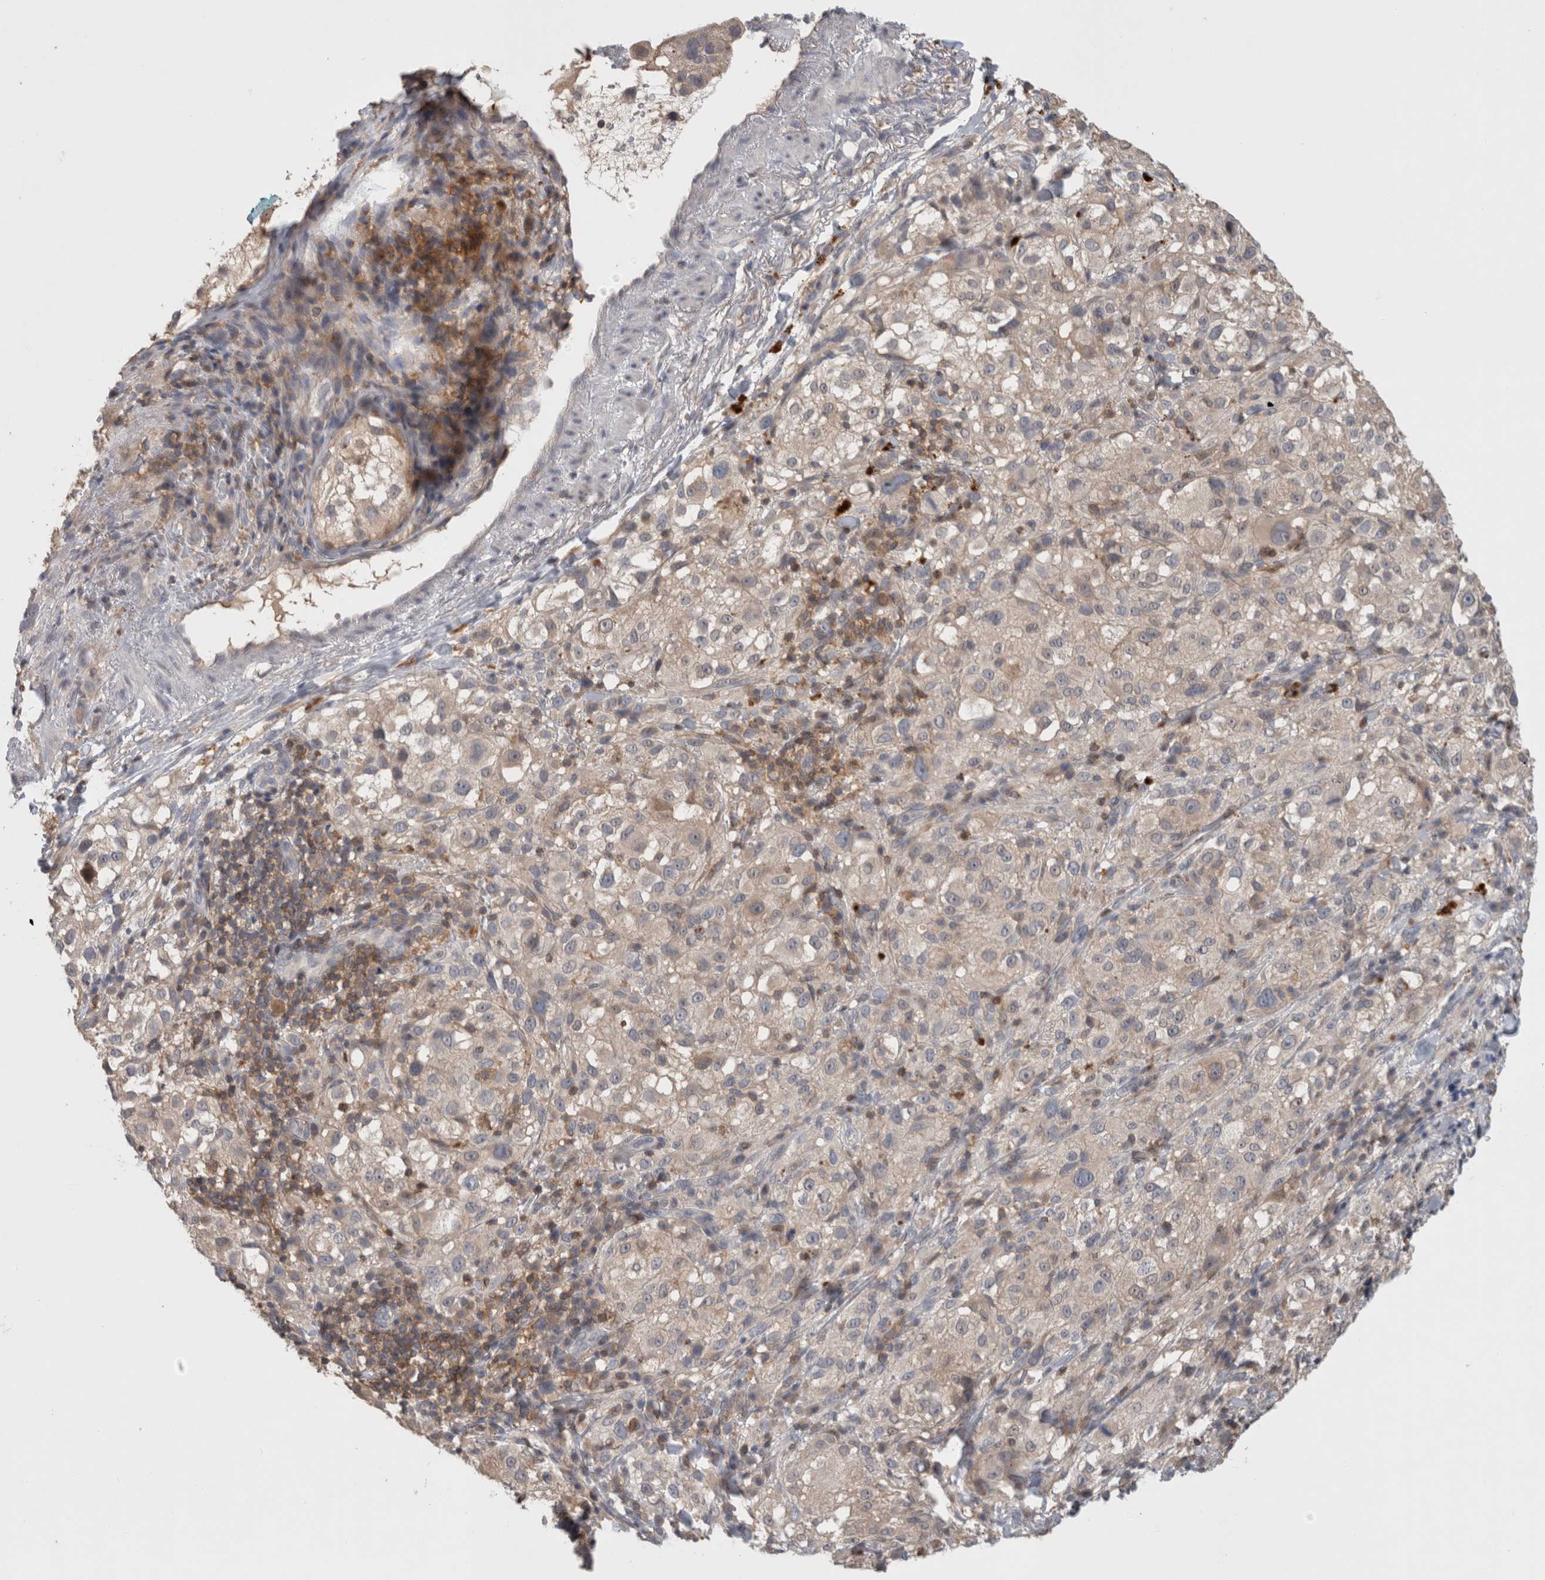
{"staining": {"intensity": "negative", "quantity": "none", "location": "none"}, "tissue": "melanoma", "cell_type": "Tumor cells", "image_type": "cancer", "snomed": [{"axis": "morphology", "description": "Necrosis, NOS"}, {"axis": "morphology", "description": "Malignant melanoma, NOS"}, {"axis": "topography", "description": "Skin"}], "caption": "The immunohistochemistry (IHC) histopathology image has no significant staining in tumor cells of melanoma tissue.", "gene": "GFRA2", "patient": {"sex": "female", "age": 87}}